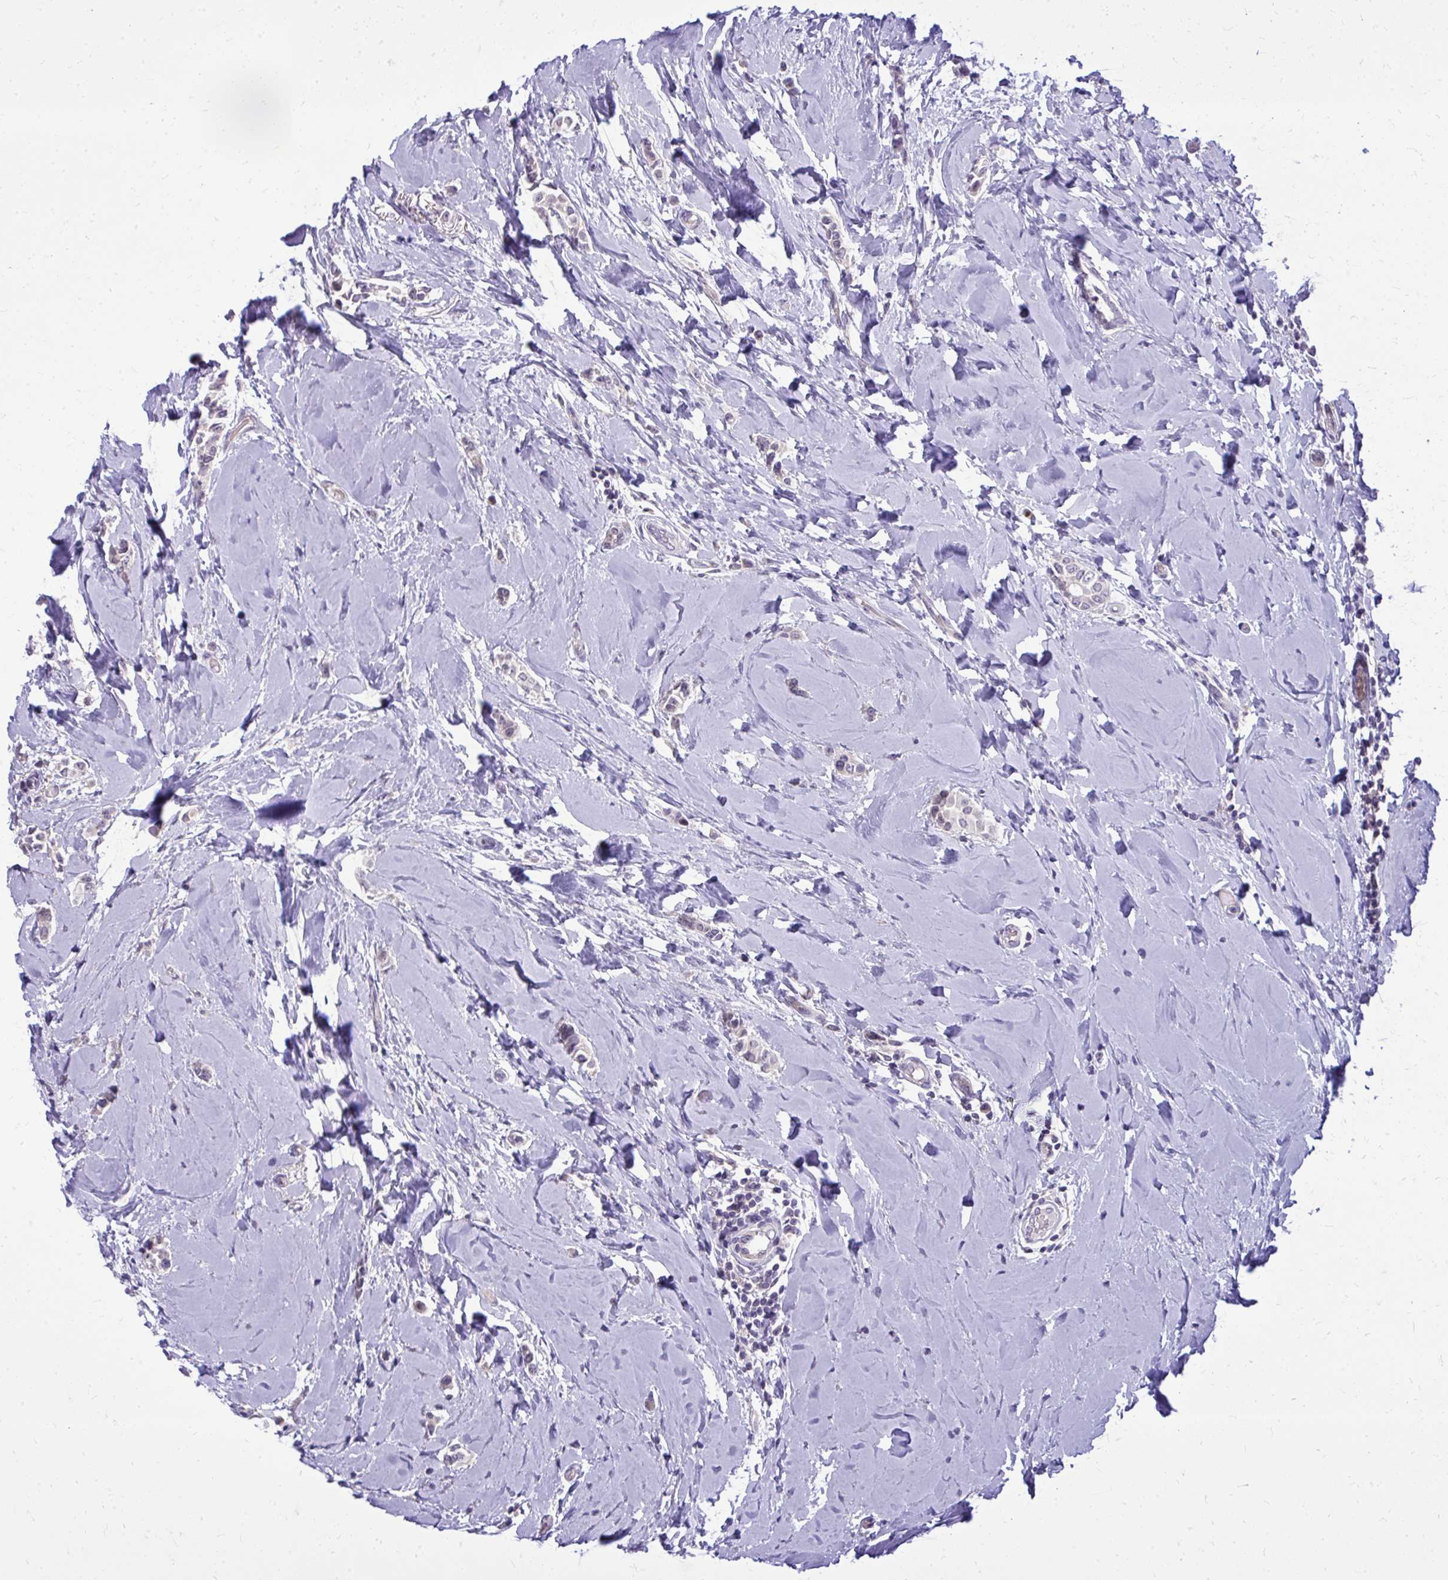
{"staining": {"intensity": "negative", "quantity": "none", "location": "none"}, "tissue": "breast cancer", "cell_type": "Tumor cells", "image_type": "cancer", "snomed": [{"axis": "morphology", "description": "Duct carcinoma"}, {"axis": "topography", "description": "Breast"}], "caption": "Immunohistochemistry (IHC) of breast cancer (infiltrating ductal carcinoma) reveals no staining in tumor cells.", "gene": "DPY19L1", "patient": {"sex": "female", "age": 64}}